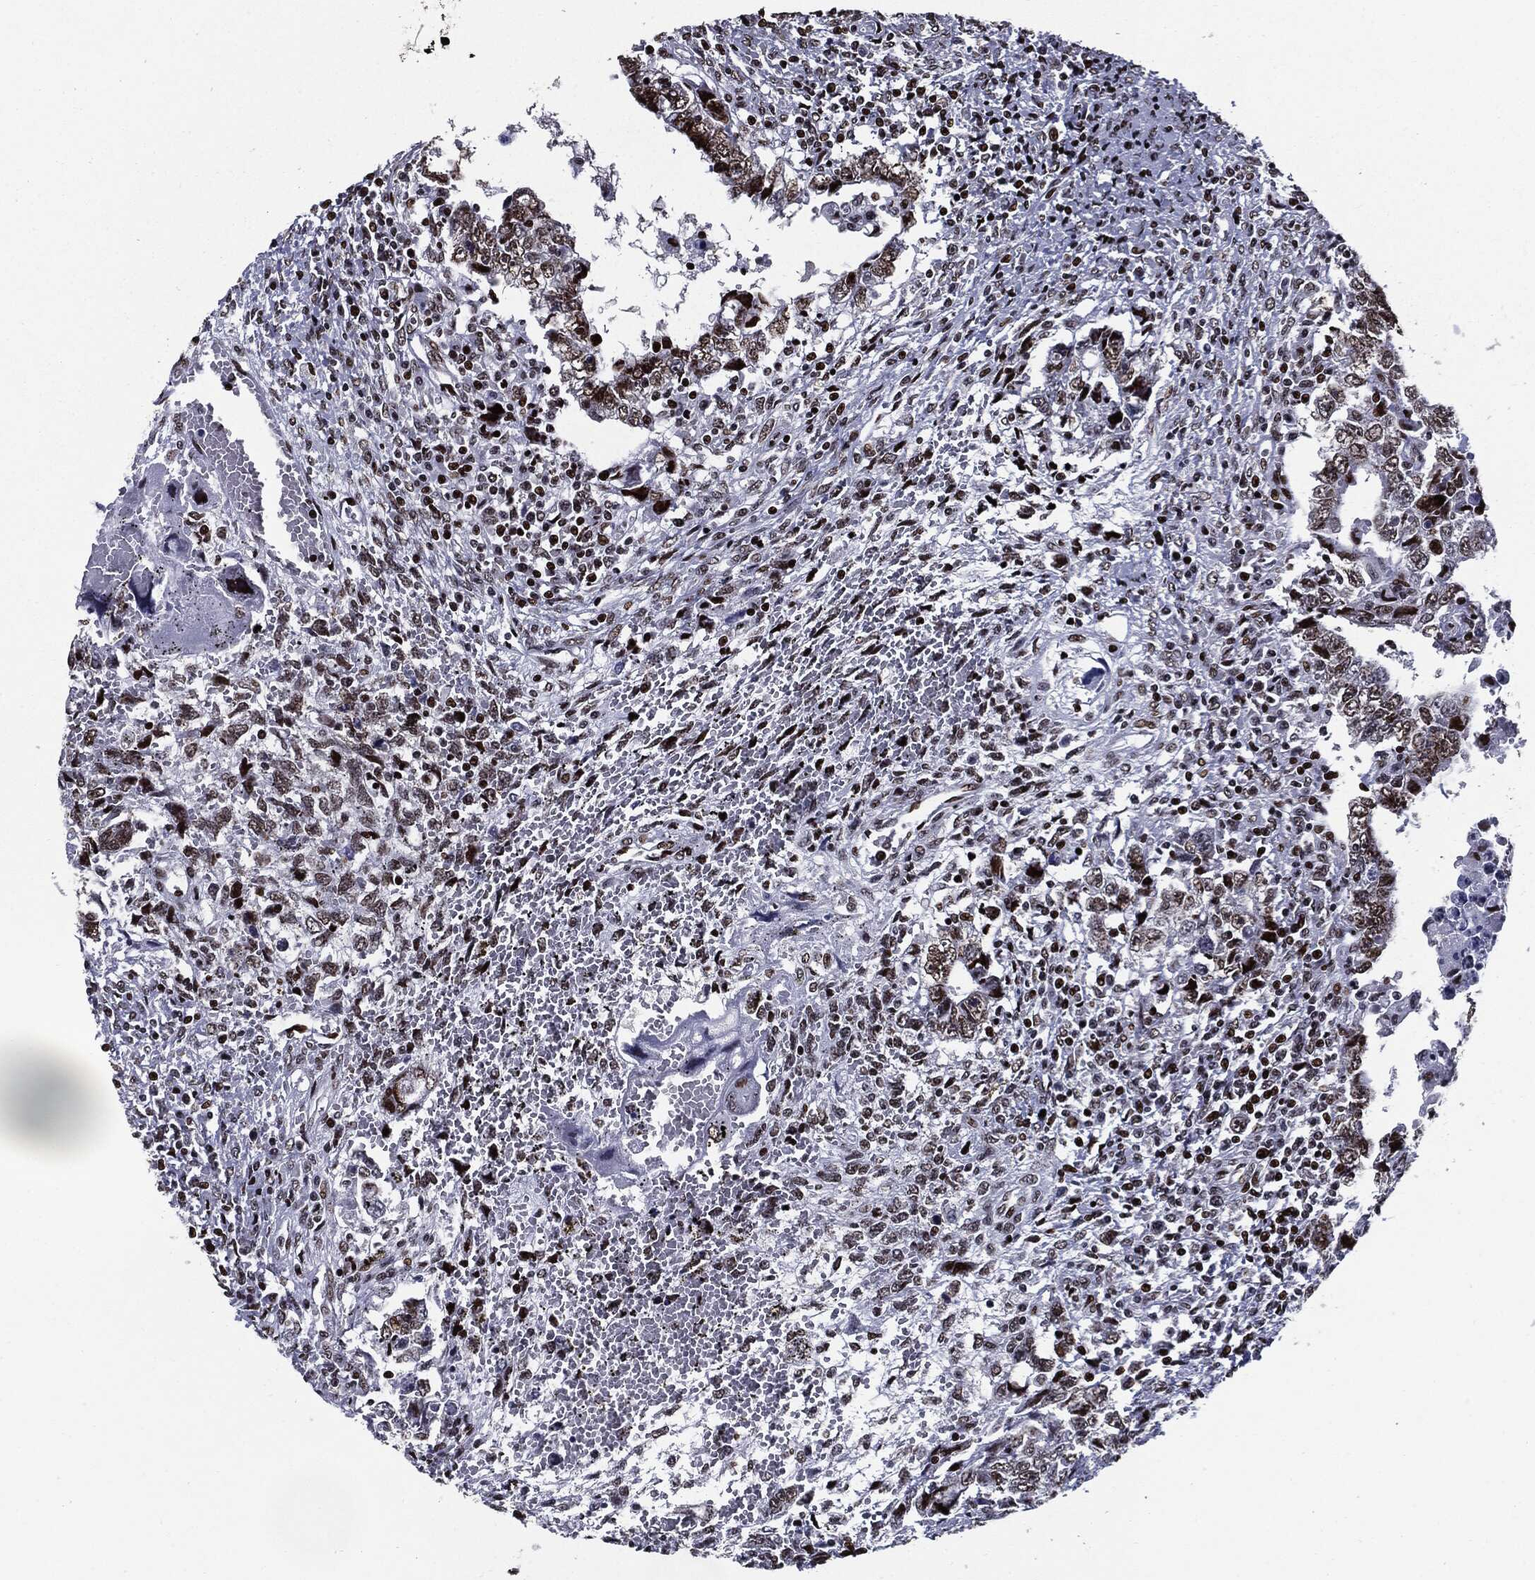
{"staining": {"intensity": "weak", "quantity": ">75%", "location": "nuclear"}, "tissue": "testis cancer", "cell_type": "Tumor cells", "image_type": "cancer", "snomed": [{"axis": "morphology", "description": "Carcinoma, Embryonal, NOS"}, {"axis": "topography", "description": "Testis"}], "caption": "DAB (3,3'-diaminobenzidine) immunohistochemical staining of human testis cancer reveals weak nuclear protein positivity in approximately >75% of tumor cells.", "gene": "ZFP91", "patient": {"sex": "male", "age": 26}}